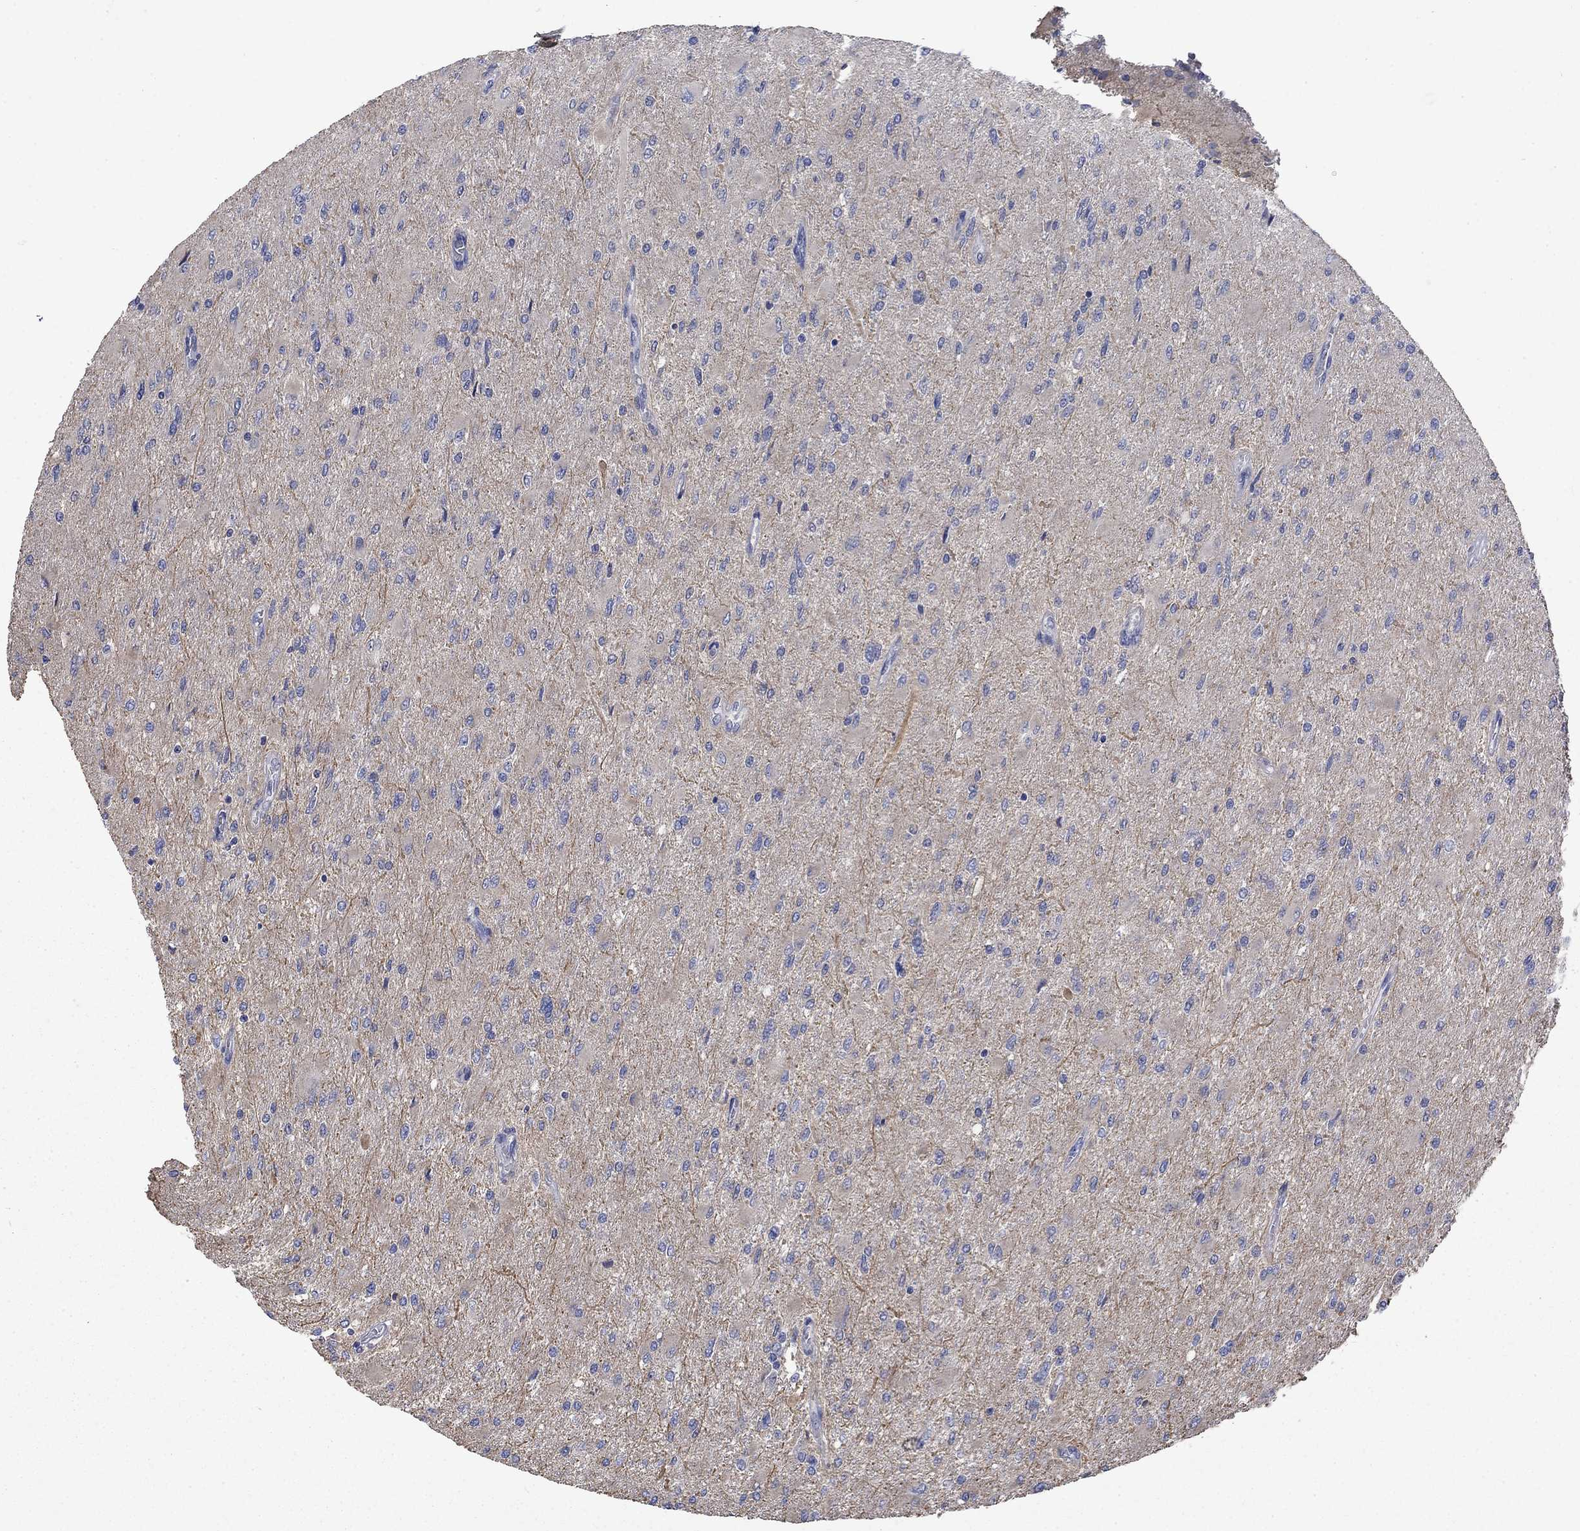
{"staining": {"intensity": "negative", "quantity": "none", "location": "none"}, "tissue": "glioma", "cell_type": "Tumor cells", "image_type": "cancer", "snomed": [{"axis": "morphology", "description": "Glioma, malignant, High grade"}, {"axis": "topography", "description": "Cerebral cortex"}], "caption": "A photomicrograph of malignant glioma (high-grade) stained for a protein displays no brown staining in tumor cells.", "gene": "CAMKK2", "patient": {"sex": "female", "age": 36}}